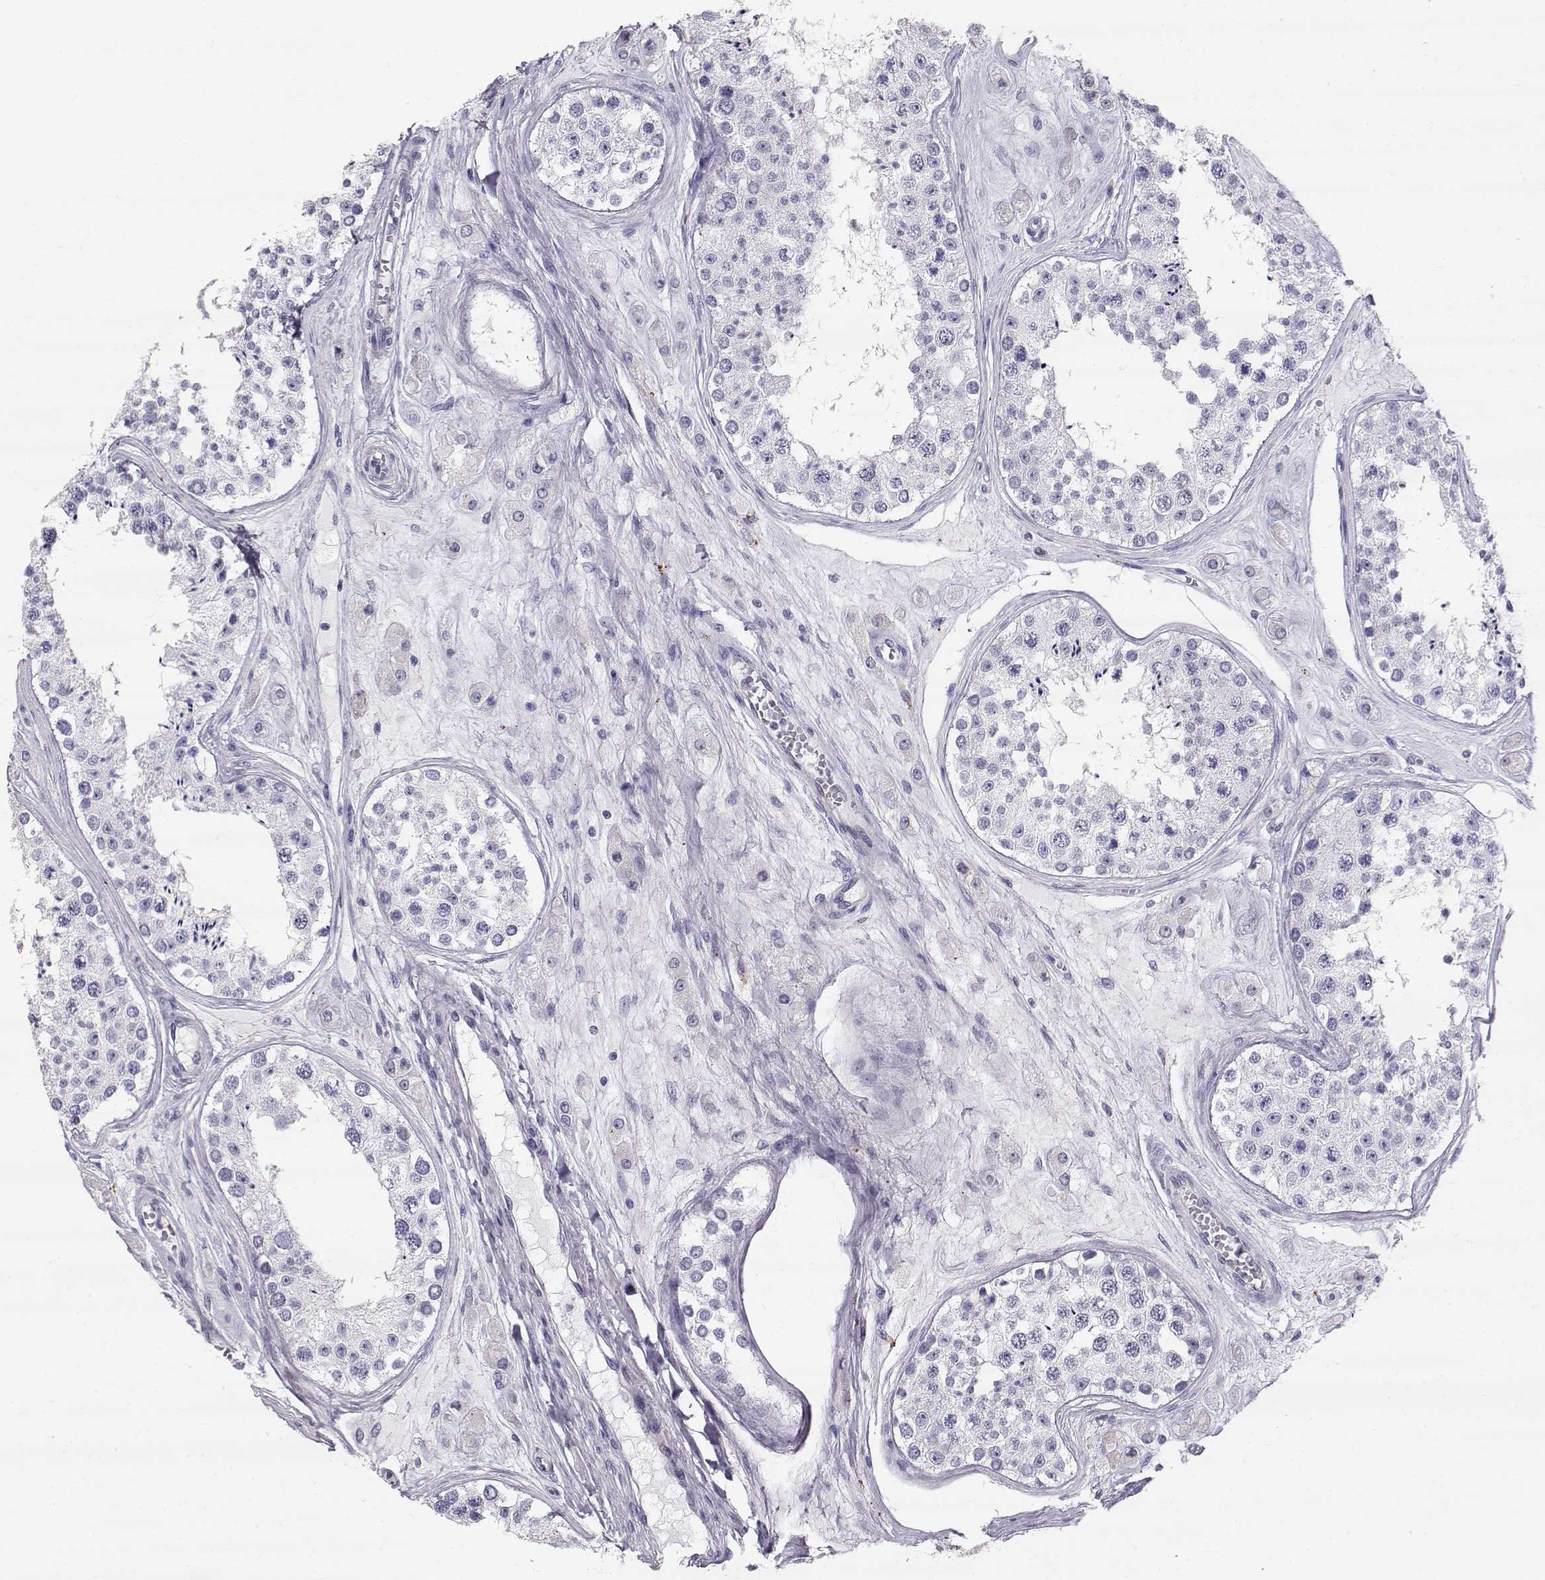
{"staining": {"intensity": "negative", "quantity": "none", "location": "none"}, "tissue": "testis", "cell_type": "Cells in seminiferous ducts", "image_type": "normal", "snomed": [{"axis": "morphology", "description": "Normal tissue, NOS"}, {"axis": "topography", "description": "Testis"}], "caption": "Immunohistochemistry (IHC) photomicrograph of unremarkable human testis stained for a protein (brown), which shows no staining in cells in seminiferous ducts. (Immunohistochemistry, brightfield microscopy, high magnification).", "gene": "RD3", "patient": {"sex": "male", "age": 25}}